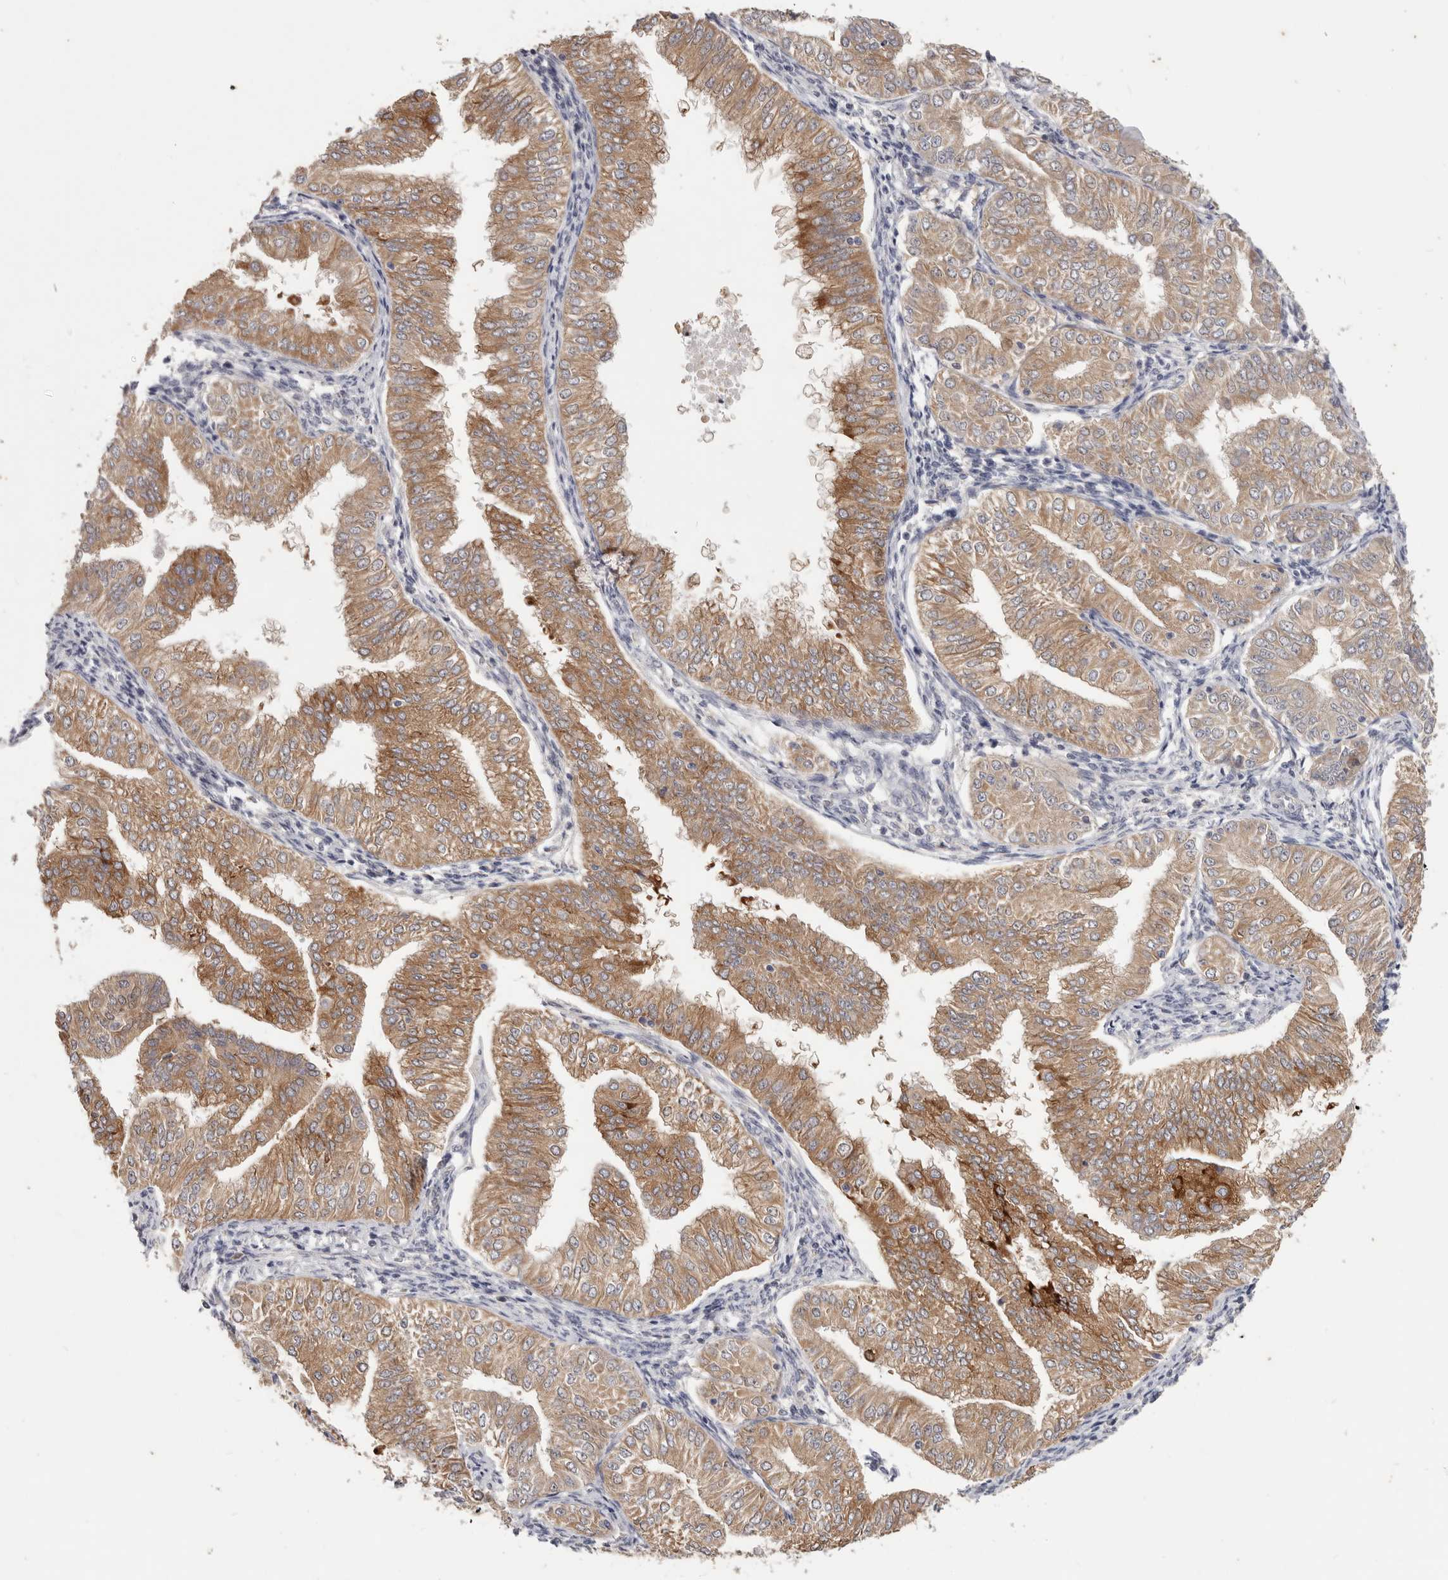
{"staining": {"intensity": "moderate", "quantity": ">75%", "location": "cytoplasmic/membranous"}, "tissue": "endometrial cancer", "cell_type": "Tumor cells", "image_type": "cancer", "snomed": [{"axis": "morphology", "description": "Normal tissue, NOS"}, {"axis": "morphology", "description": "Adenocarcinoma, NOS"}, {"axis": "topography", "description": "Endometrium"}], "caption": "This is an image of IHC staining of endometrial adenocarcinoma, which shows moderate positivity in the cytoplasmic/membranous of tumor cells.", "gene": "WDR77", "patient": {"sex": "female", "age": 53}}